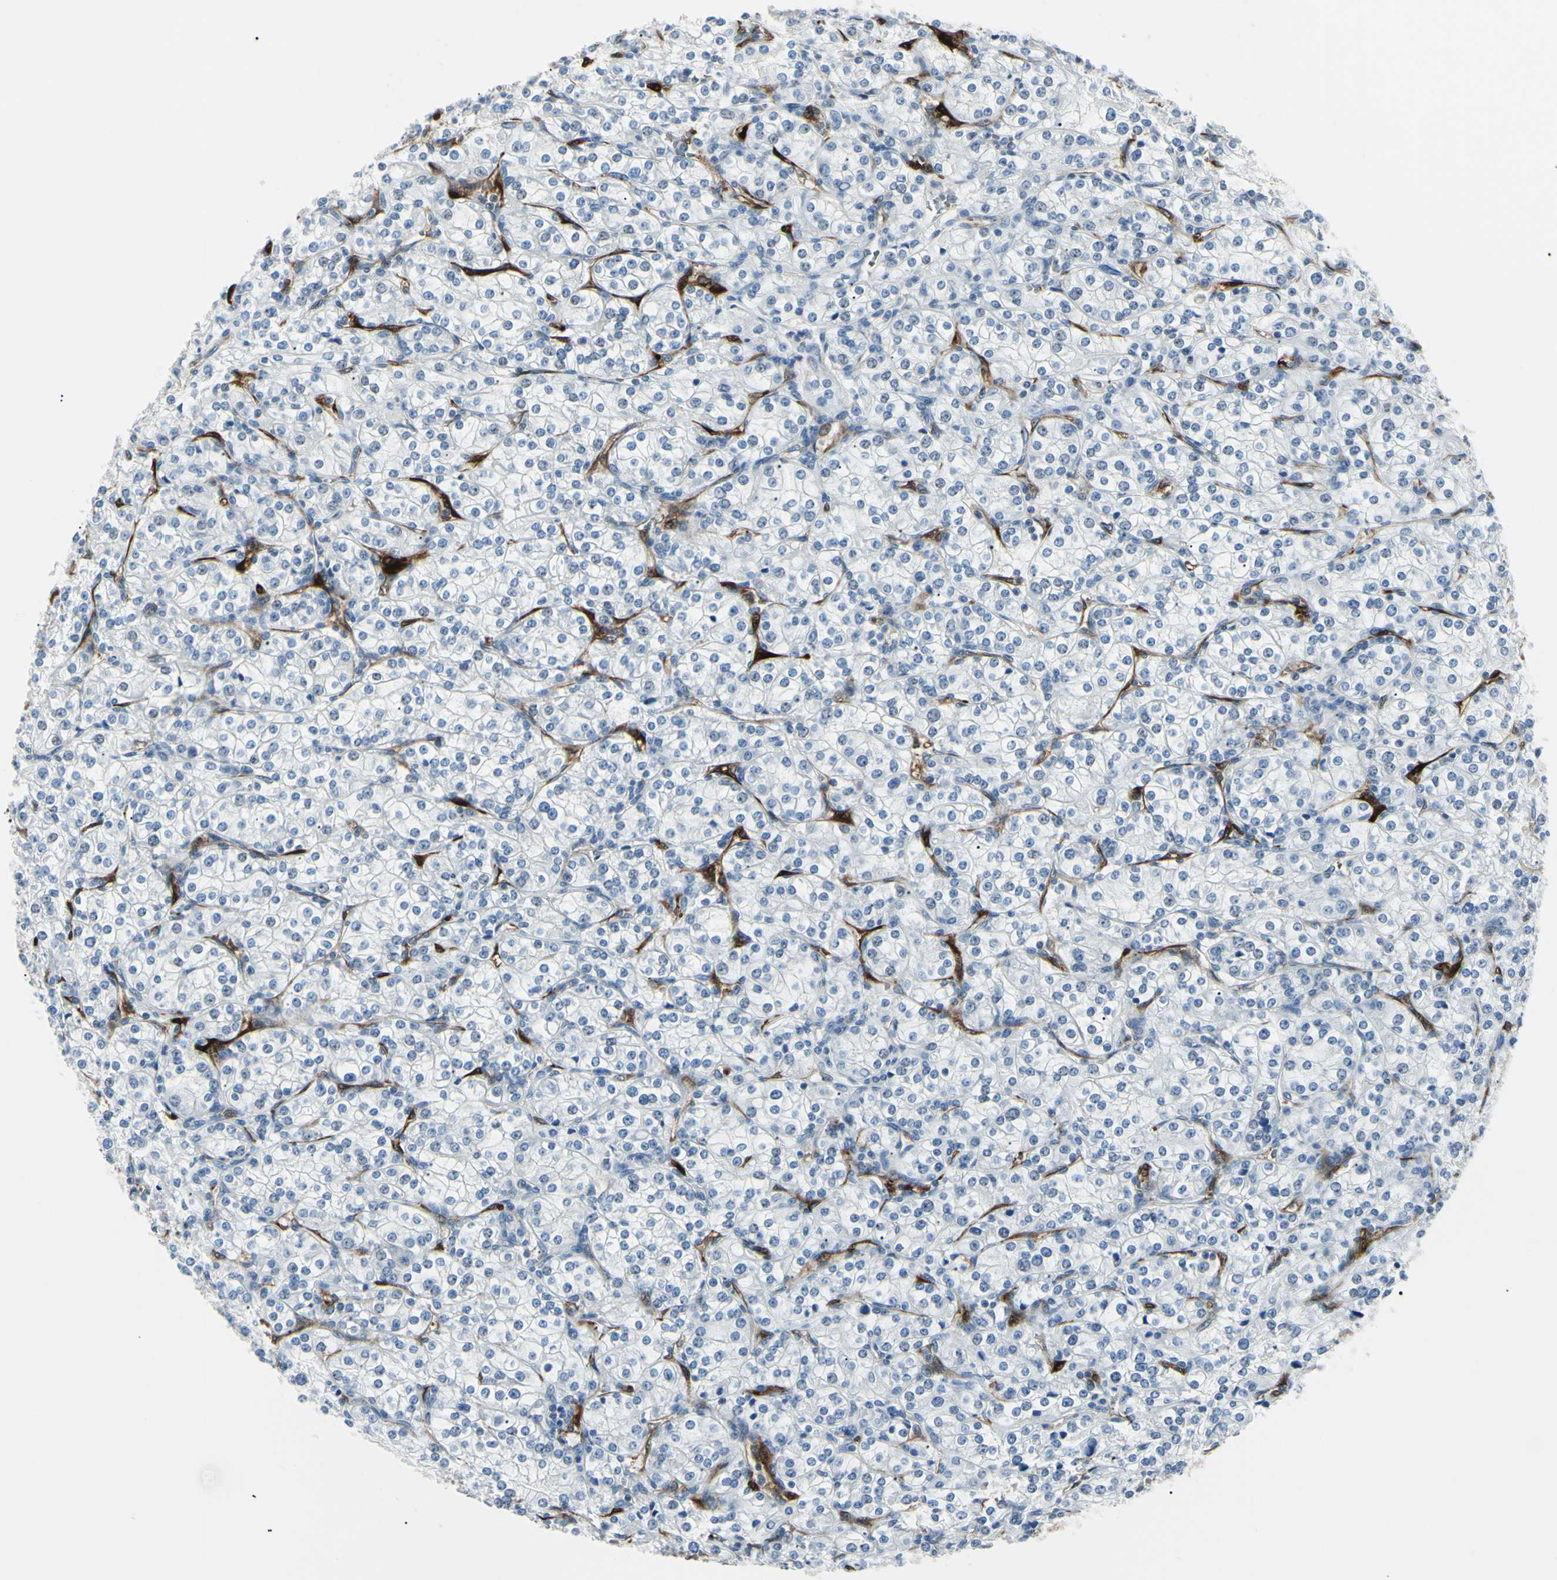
{"staining": {"intensity": "negative", "quantity": "none", "location": "none"}, "tissue": "renal cancer", "cell_type": "Tumor cells", "image_type": "cancer", "snomed": [{"axis": "morphology", "description": "Adenocarcinoma, NOS"}, {"axis": "topography", "description": "Kidney"}], "caption": "DAB (3,3'-diaminobenzidine) immunohistochemical staining of renal cancer (adenocarcinoma) displays no significant positivity in tumor cells.", "gene": "CA2", "patient": {"sex": "male", "age": 77}}